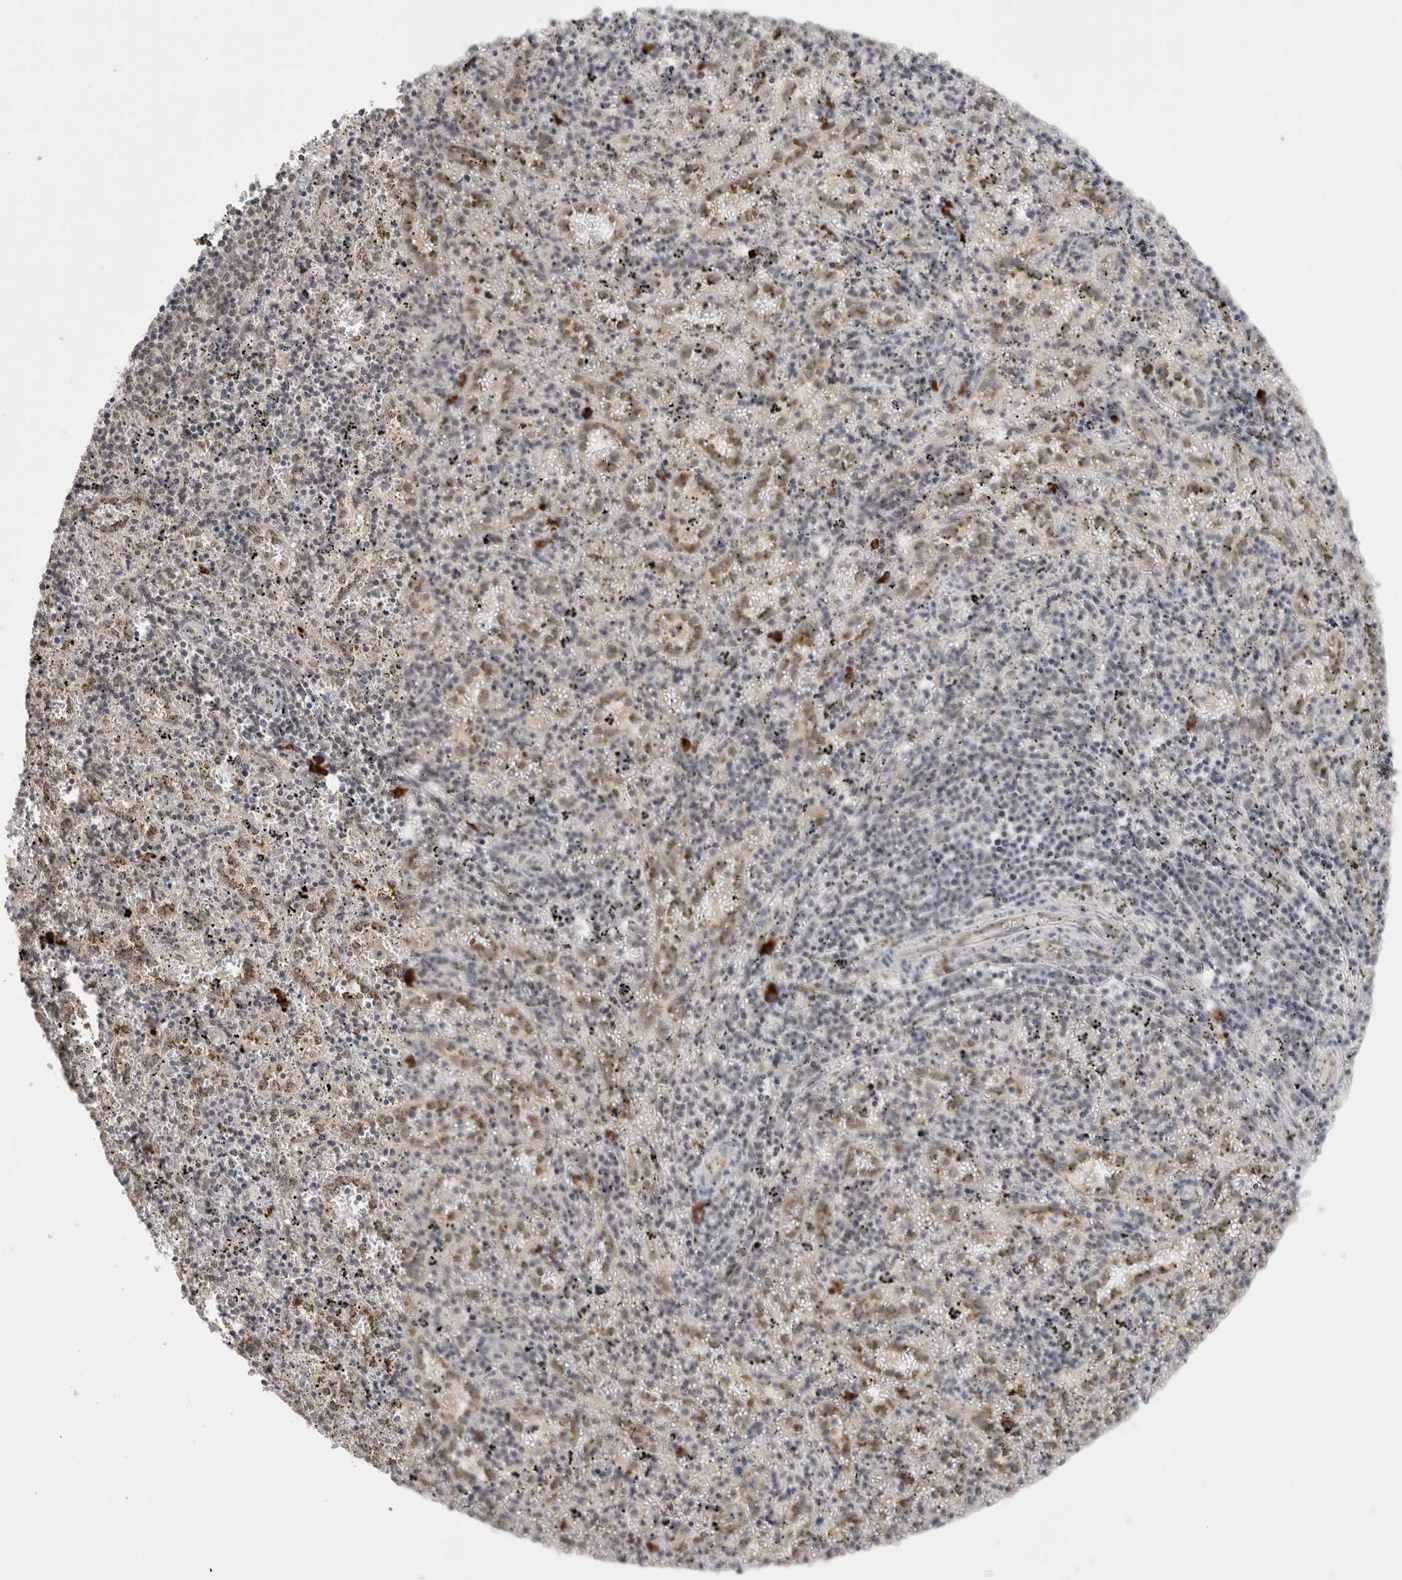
{"staining": {"intensity": "moderate", "quantity": "<25%", "location": "cytoplasmic/membranous"}, "tissue": "spleen", "cell_type": "Cells in red pulp", "image_type": "normal", "snomed": [{"axis": "morphology", "description": "Normal tissue, NOS"}, {"axis": "topography", "description": "Spleen"}], "caption": "A brown stain shows moderate cytoplasmic/membranous expression of a protein in cells in red pulp of benign human spleen.", "gene": "ZNF24", "patient": {"sex": "male", "age": 11}}